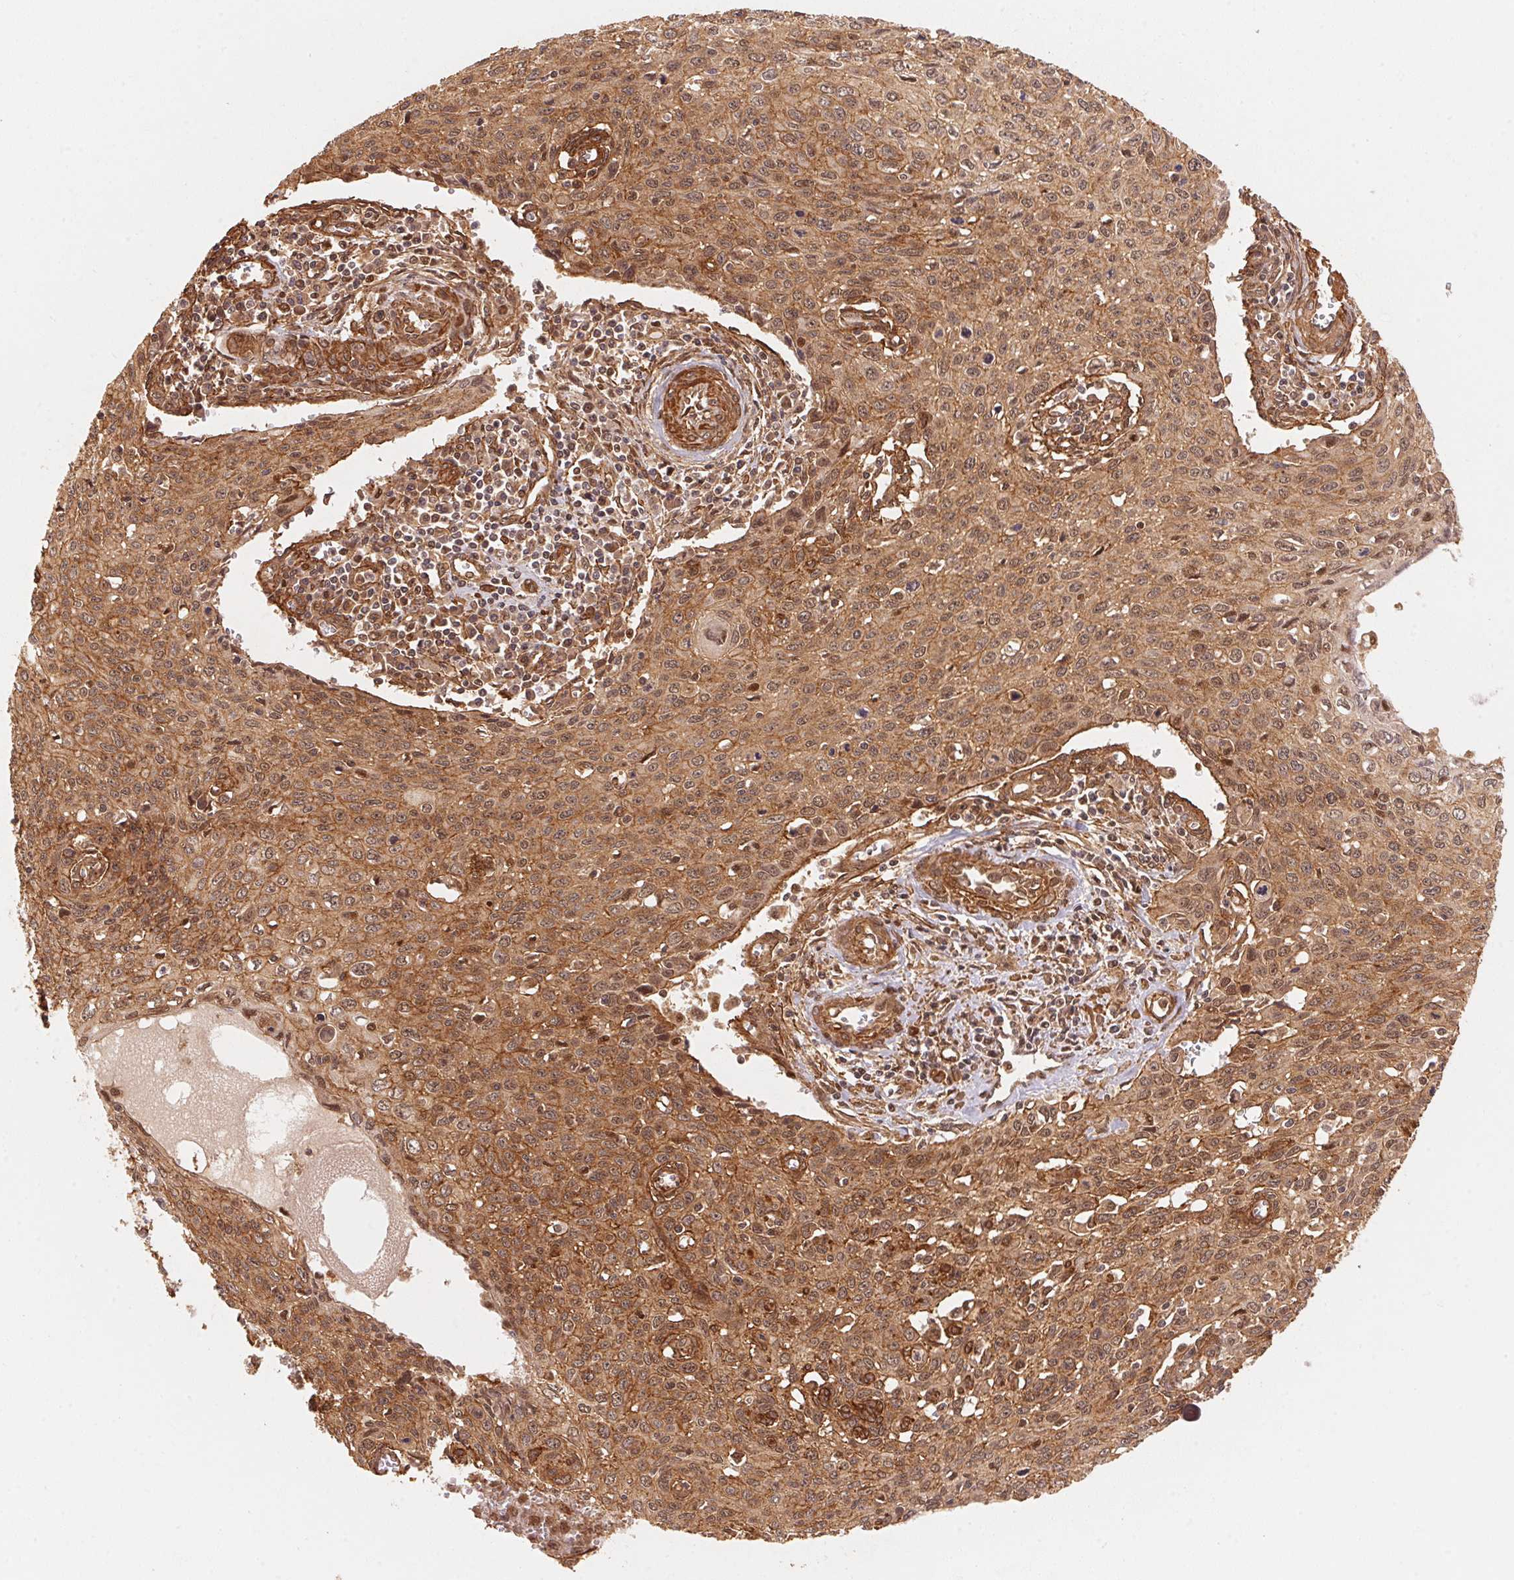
{"staining": {"intensity": "moderate", "quantity": ">75%", "location": "cytoplasmic/membranous,nuclear"}, "tissue": "cervical cancer", "cell_type": "Tumor cells", "image_type": "cancer", "snomed": [{"axis": "morphology", "description": "Squamous cell carcinoma, NOS"}, {"axis": "topography", "description": "Cervix"}], "caption": "IHC histopathology image of neoplastic tissue: cervical squamous cell carcinoma stained using immunohistochemistry (IHC) exhibits medium levels of moderate protein expression localized specifically in the cytoplasmic/membranous and nuclear of tumor cells, appearing as a cytoplasmic/membranous and nuclear brown color.", "gene": "TNIP2", "patient": {"sex": "female", "age": 38}}